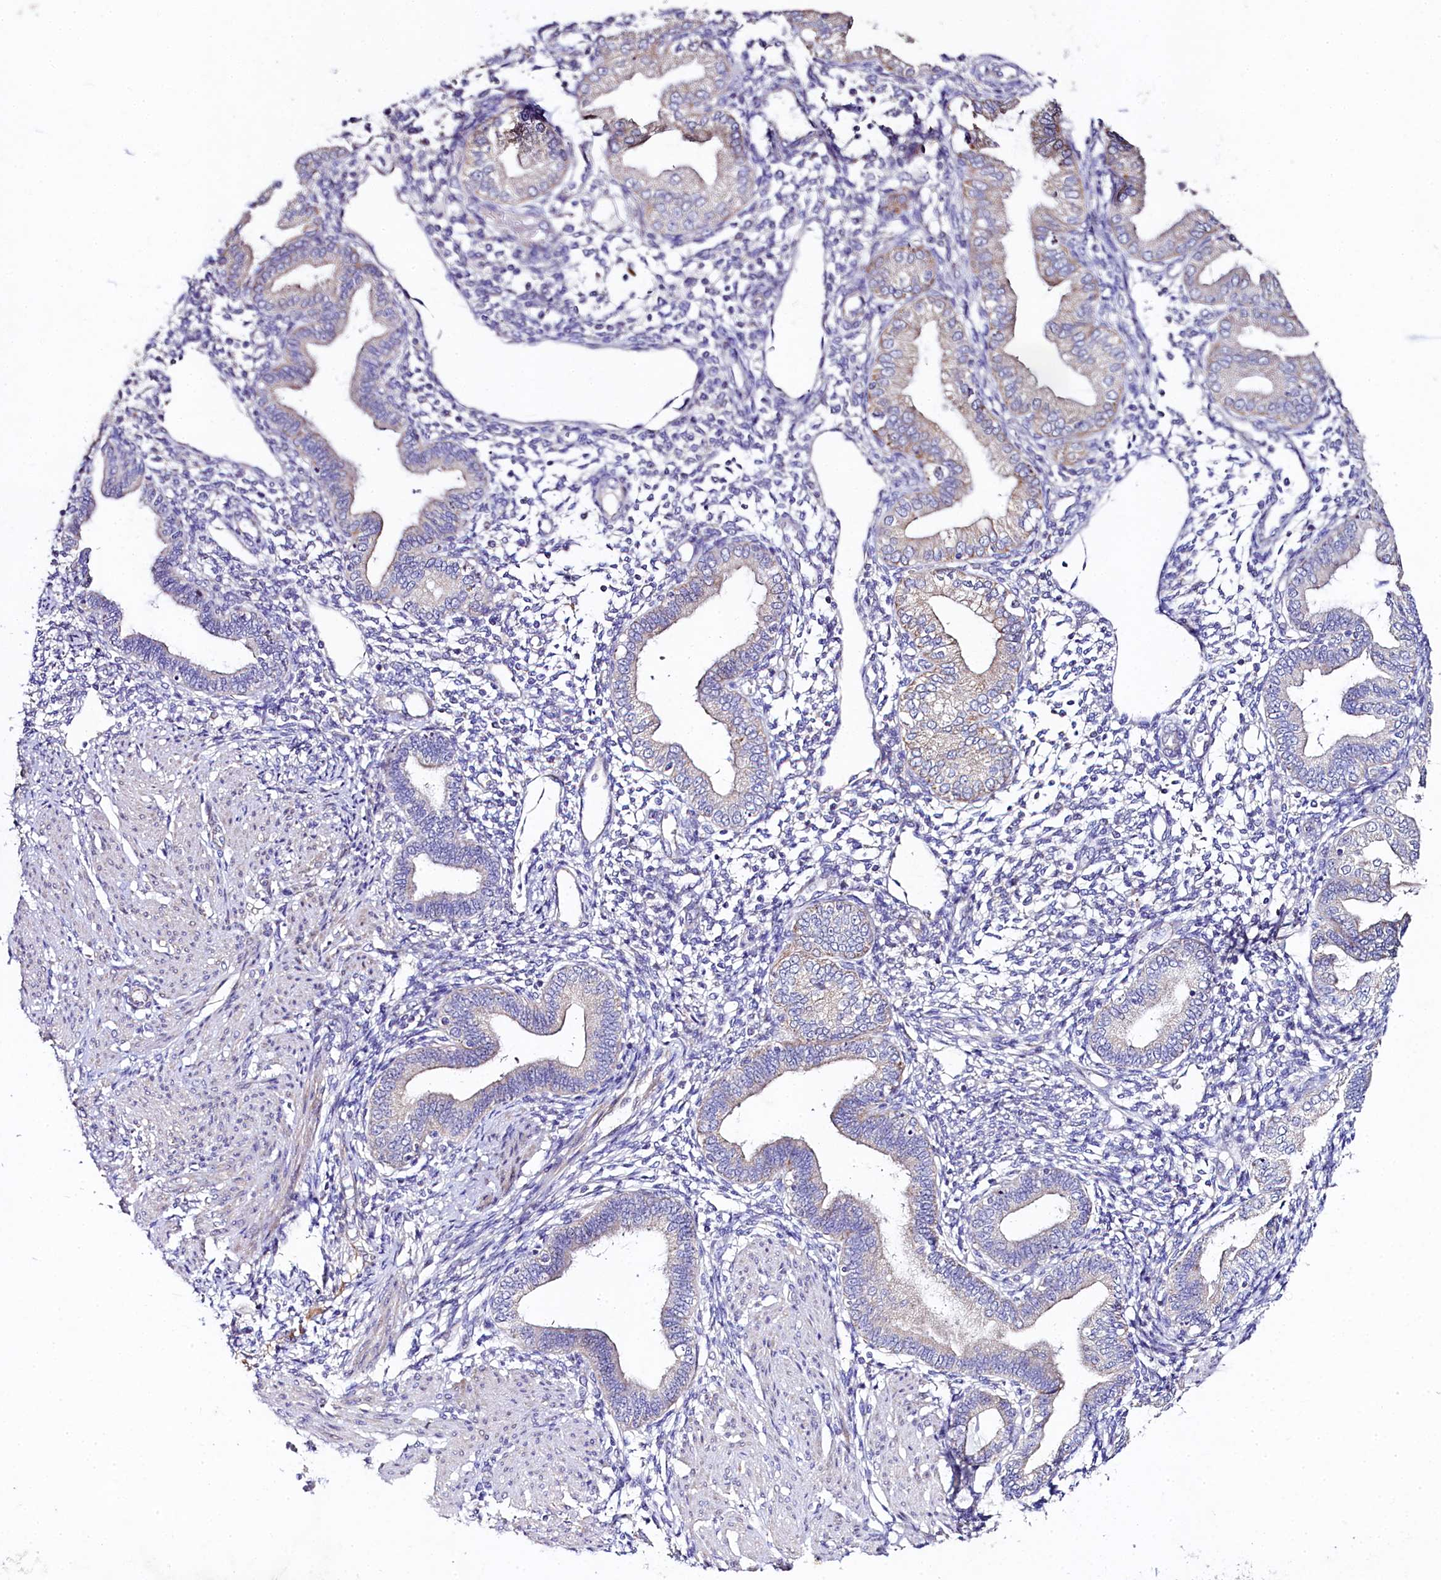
{"staining": {"intensity": "negative", "quantity": "none", "location": "none"}, "tissue": "endometrium", "cell_type": "Cells in endometrial stroma", "image_type": "normal", "snomed": [{"axis": "morphology", "description": "Normal tissue, NOS"}, {"axis": "topography", "description": "Endometrium"}], "caption": "An immunohistochemistry micrograph of unremarkable endometrium is shown. There is no staining in cells in endometrial stroma of endometrium. The staining is performed using DAB brown chromogen with nuclei counter-stained in using hematoxylin.", "gene": "FXYD6", "patient": {"sex": "female", "age": 53}}